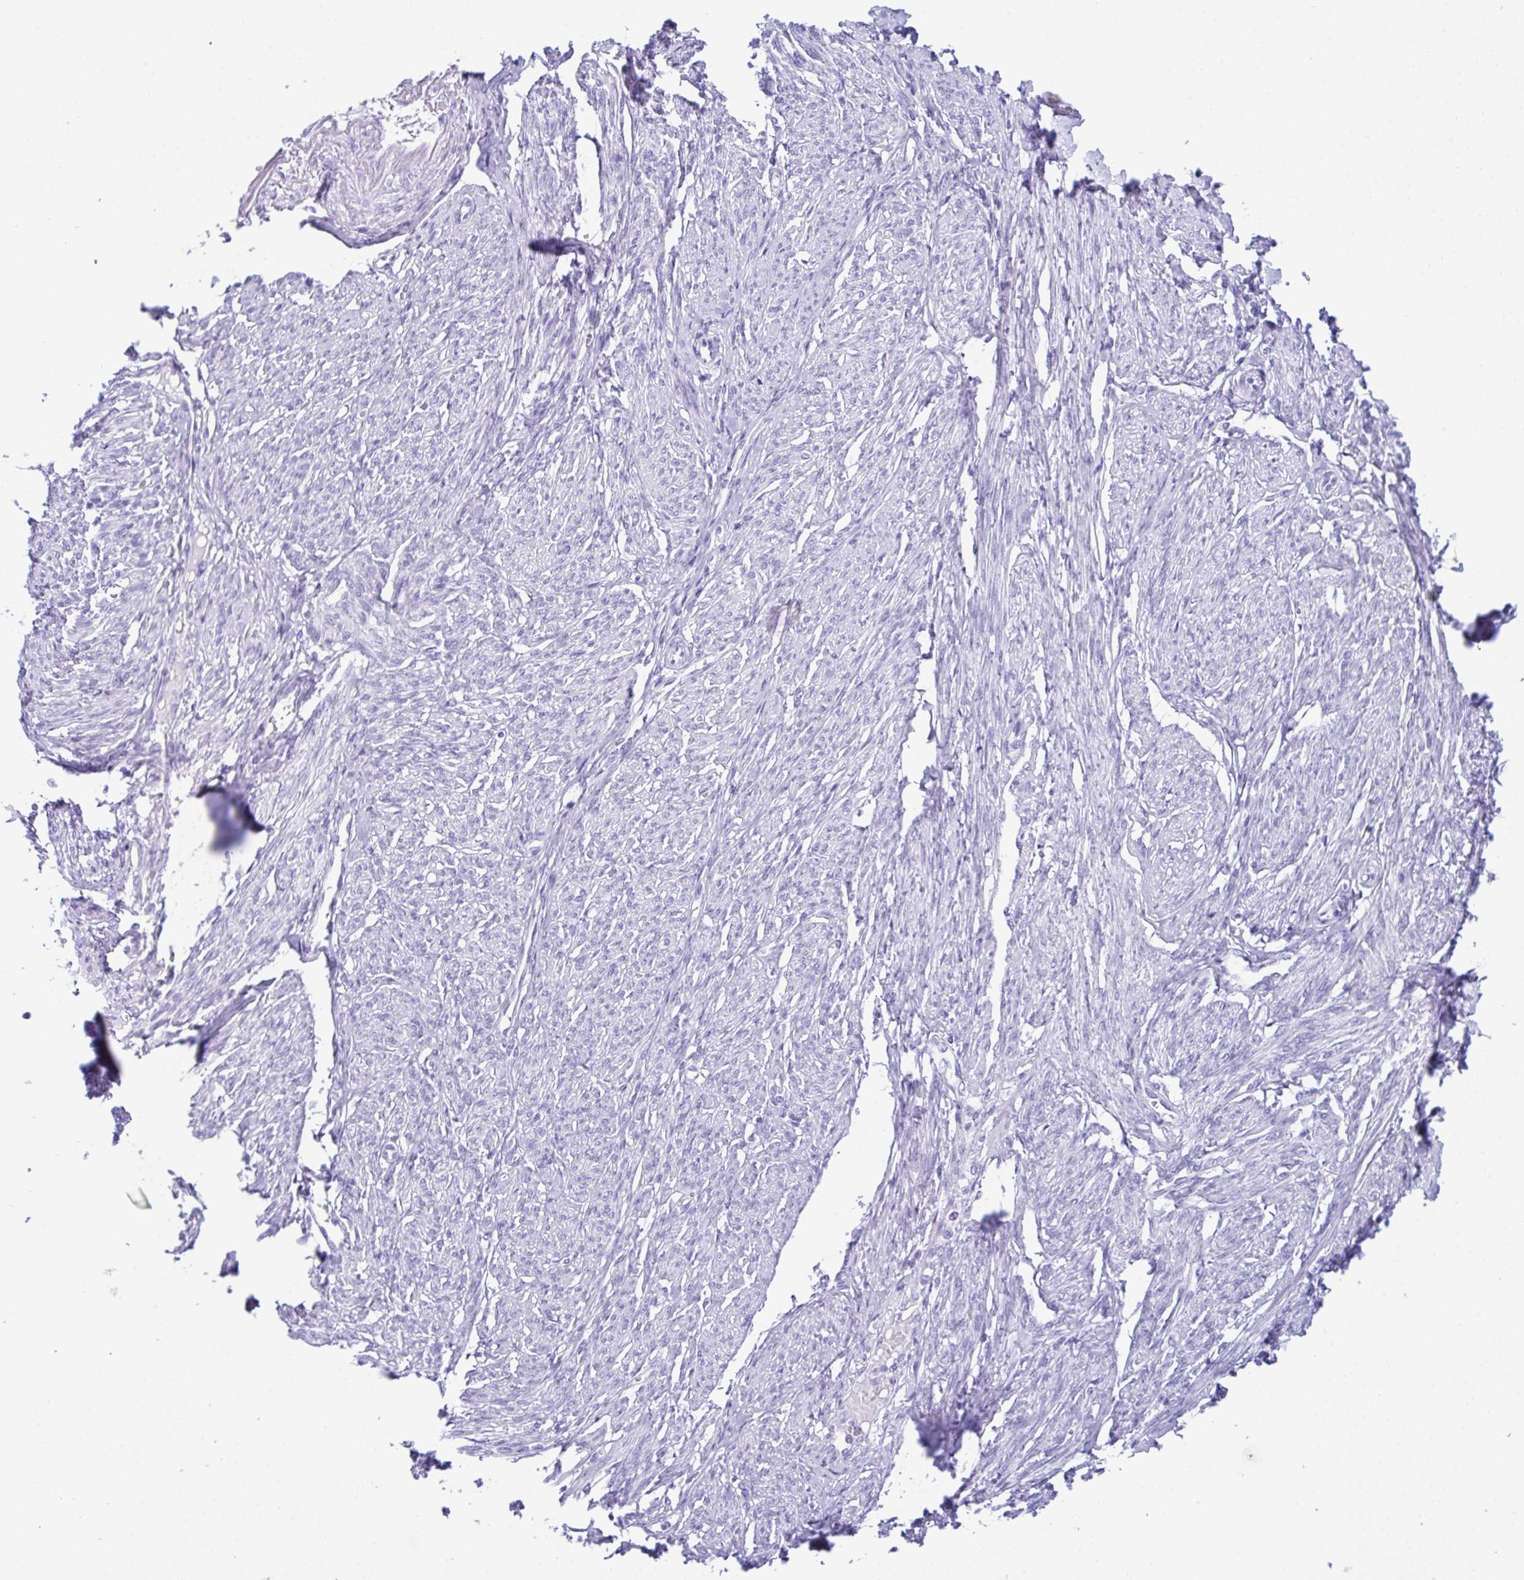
{"staining": {"intensity": "negative", "quantity": "none", "location": "none"}, "tissue": "smooth muscle", "cell_type": "Smooth muscle cells", "image_type": "normal", "snomed": [{"axis": "morphology", "description": "Normal tissue, NOS"}, {"axis": "topography", "description": "Smooth muscle"}], "caption": "Photomicrograph shows no protein expression in smooth muscle cells of unremarkable smooth muscle.", "gene": "RRM2", "patient": {"sex": "female", "age": 65}}